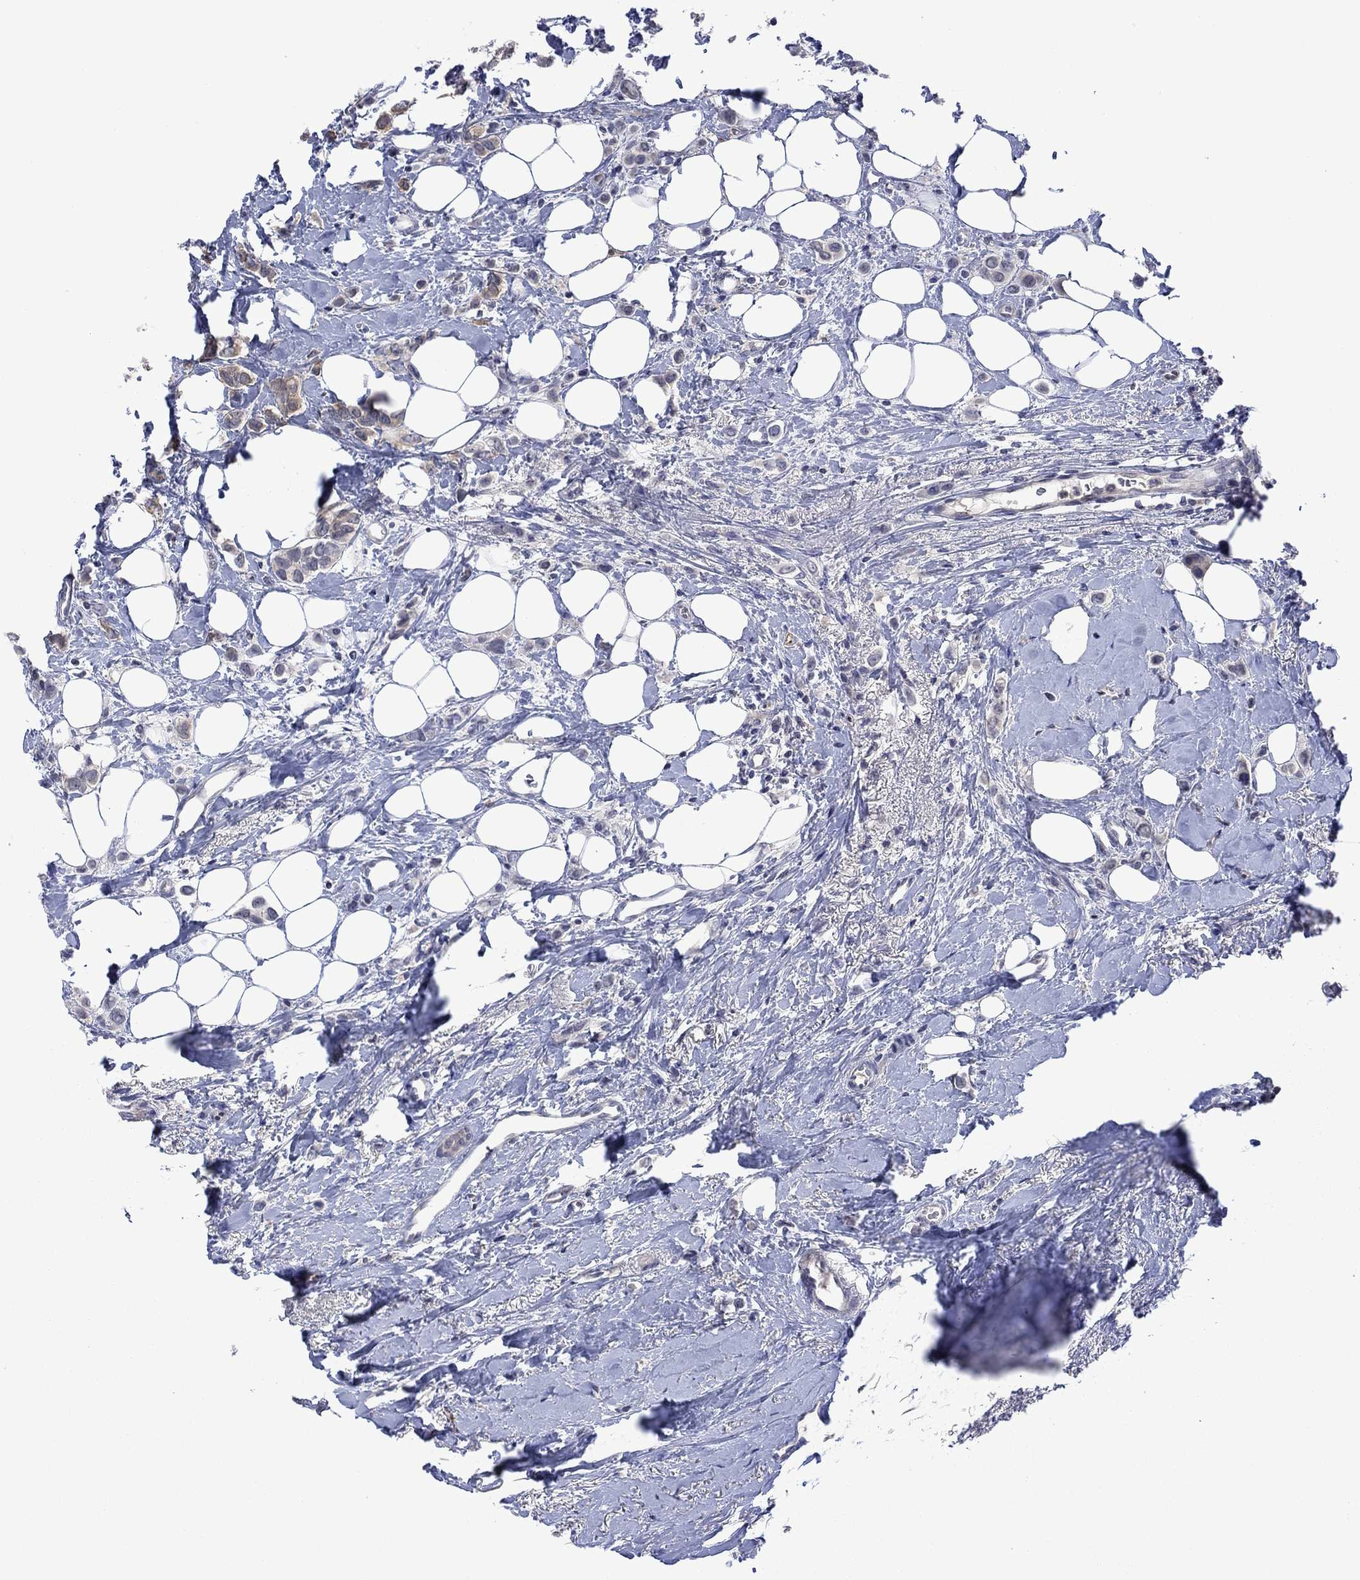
{"staining": {"intensity": "weak", "quantity": "<25%", "location": "cytoplasmic/membranous"}, "tissue": "breast cancer", "cell_type": "Tumor cells", "image_type": "cancer", "snomed": [{"axis": "morphology", "description": "Lobular carcinoma"}, {"axis": "topography", "description": "Breast"}], "caption": "Human breast cancer stained for a protein using immunohistochemistry (IHC) exhibits no expression in tumor cells.", "gene": "AGL", "patient": {"sex": "female", "age": 66}}